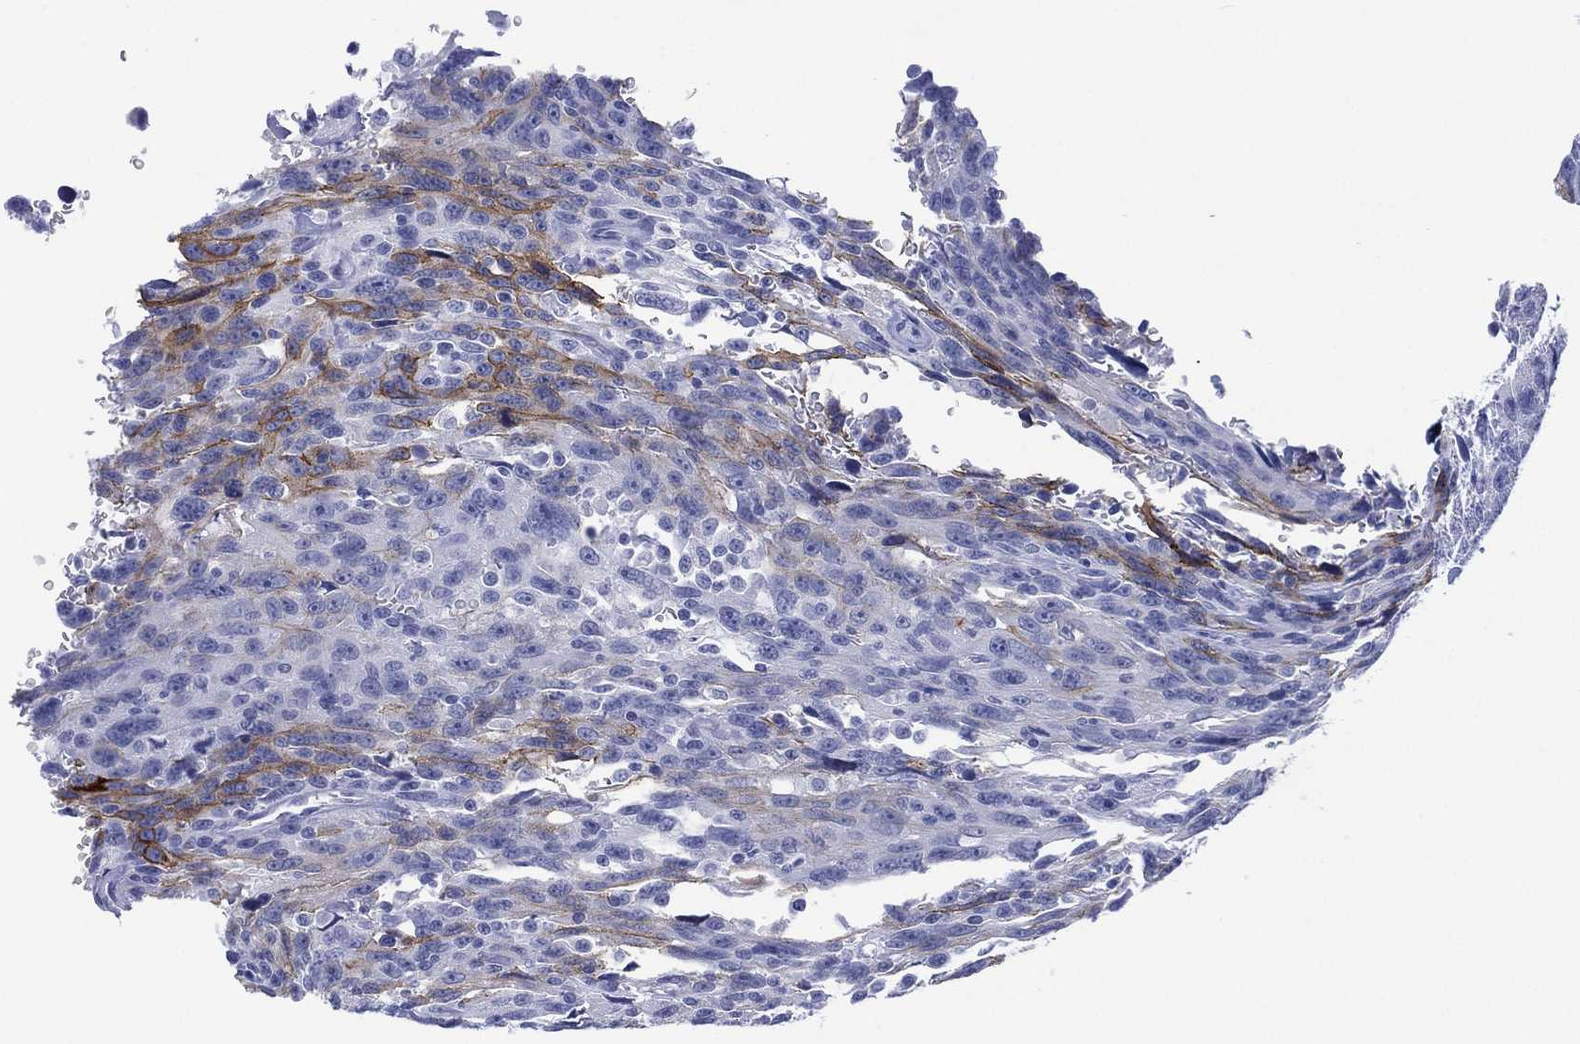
{"staining": {"intensity": "negative", "quantity": "none", "location": "none"}, "tissue": "urothelial cancer", "cell_type": "Tumor cells", "image_type": "cancer", "snomed": [{"axis": "morphology", "description": "Urothelial carcinoma, NOS"}, {"axis": "morphology", "description": "Urothelial carcinoma, High grade"}, {"axis": "topography", "description": "Urinary bladder"}], "caption": "DAB immunohistochemical staining of urothelial cancer exhibits no significant positivity in tumor cells. Nuclei are stained in blue.", "gene": "DSG1", "patient": {"sex": "female", "age": 73}}